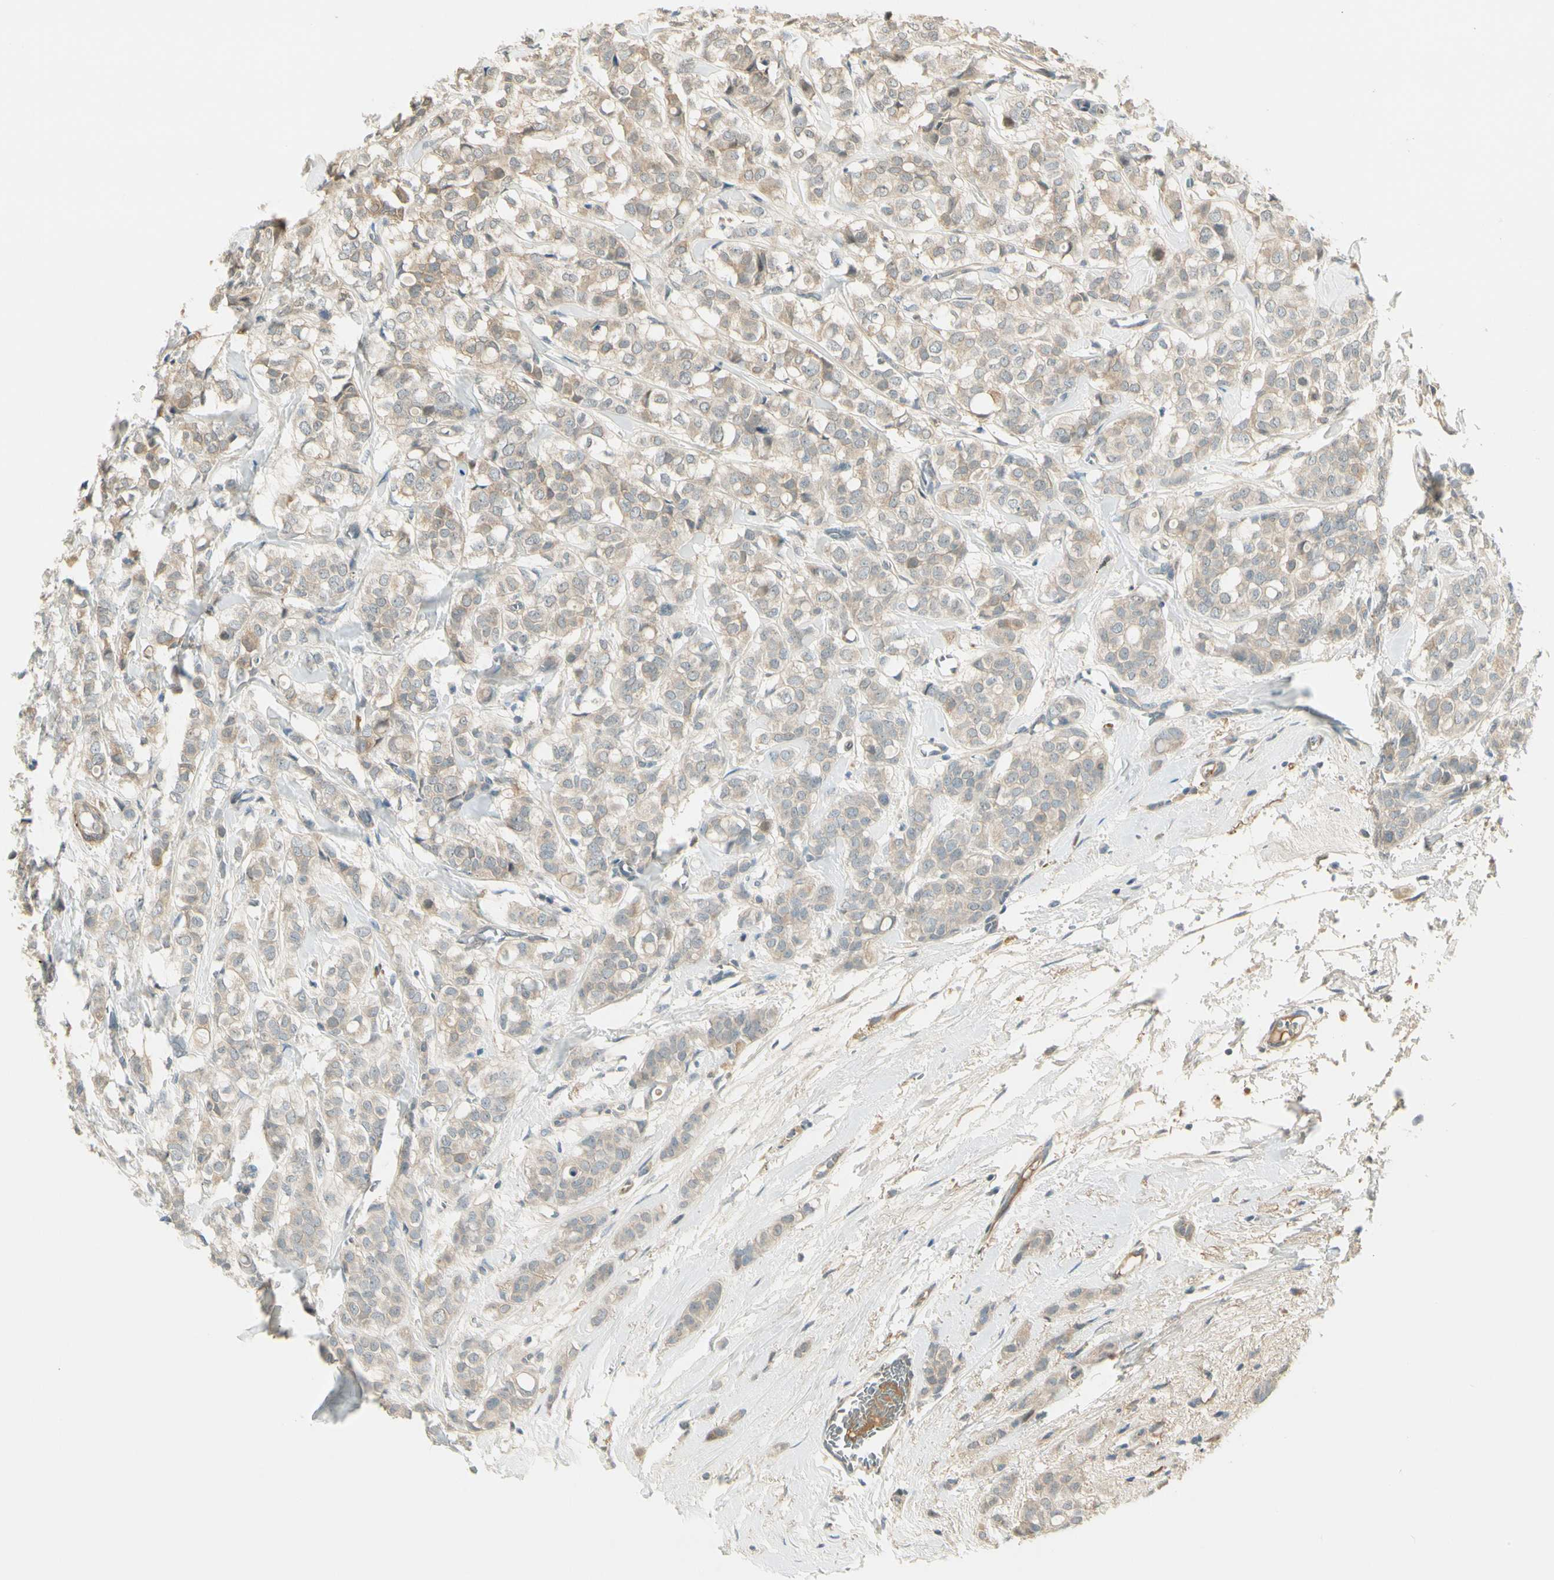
{"staining": {"intensity": "weak", "quantity": "<25%", "location": "cytoplasmic/membranous"}, "tissue": "breast cancer", "cell_type": "Tumor cells", "image_type": "cancer", "snomed": [{"axis": "morphology", "description": "Lobular carcinoma"}, {"axis": "topography", "description": "Breast"}], "caption": "A photomicrograph of human breast cancer is negative for staining in tumor cells.", "gene": "EPHB3", "patient": {"sex": "female", "age": 60}}